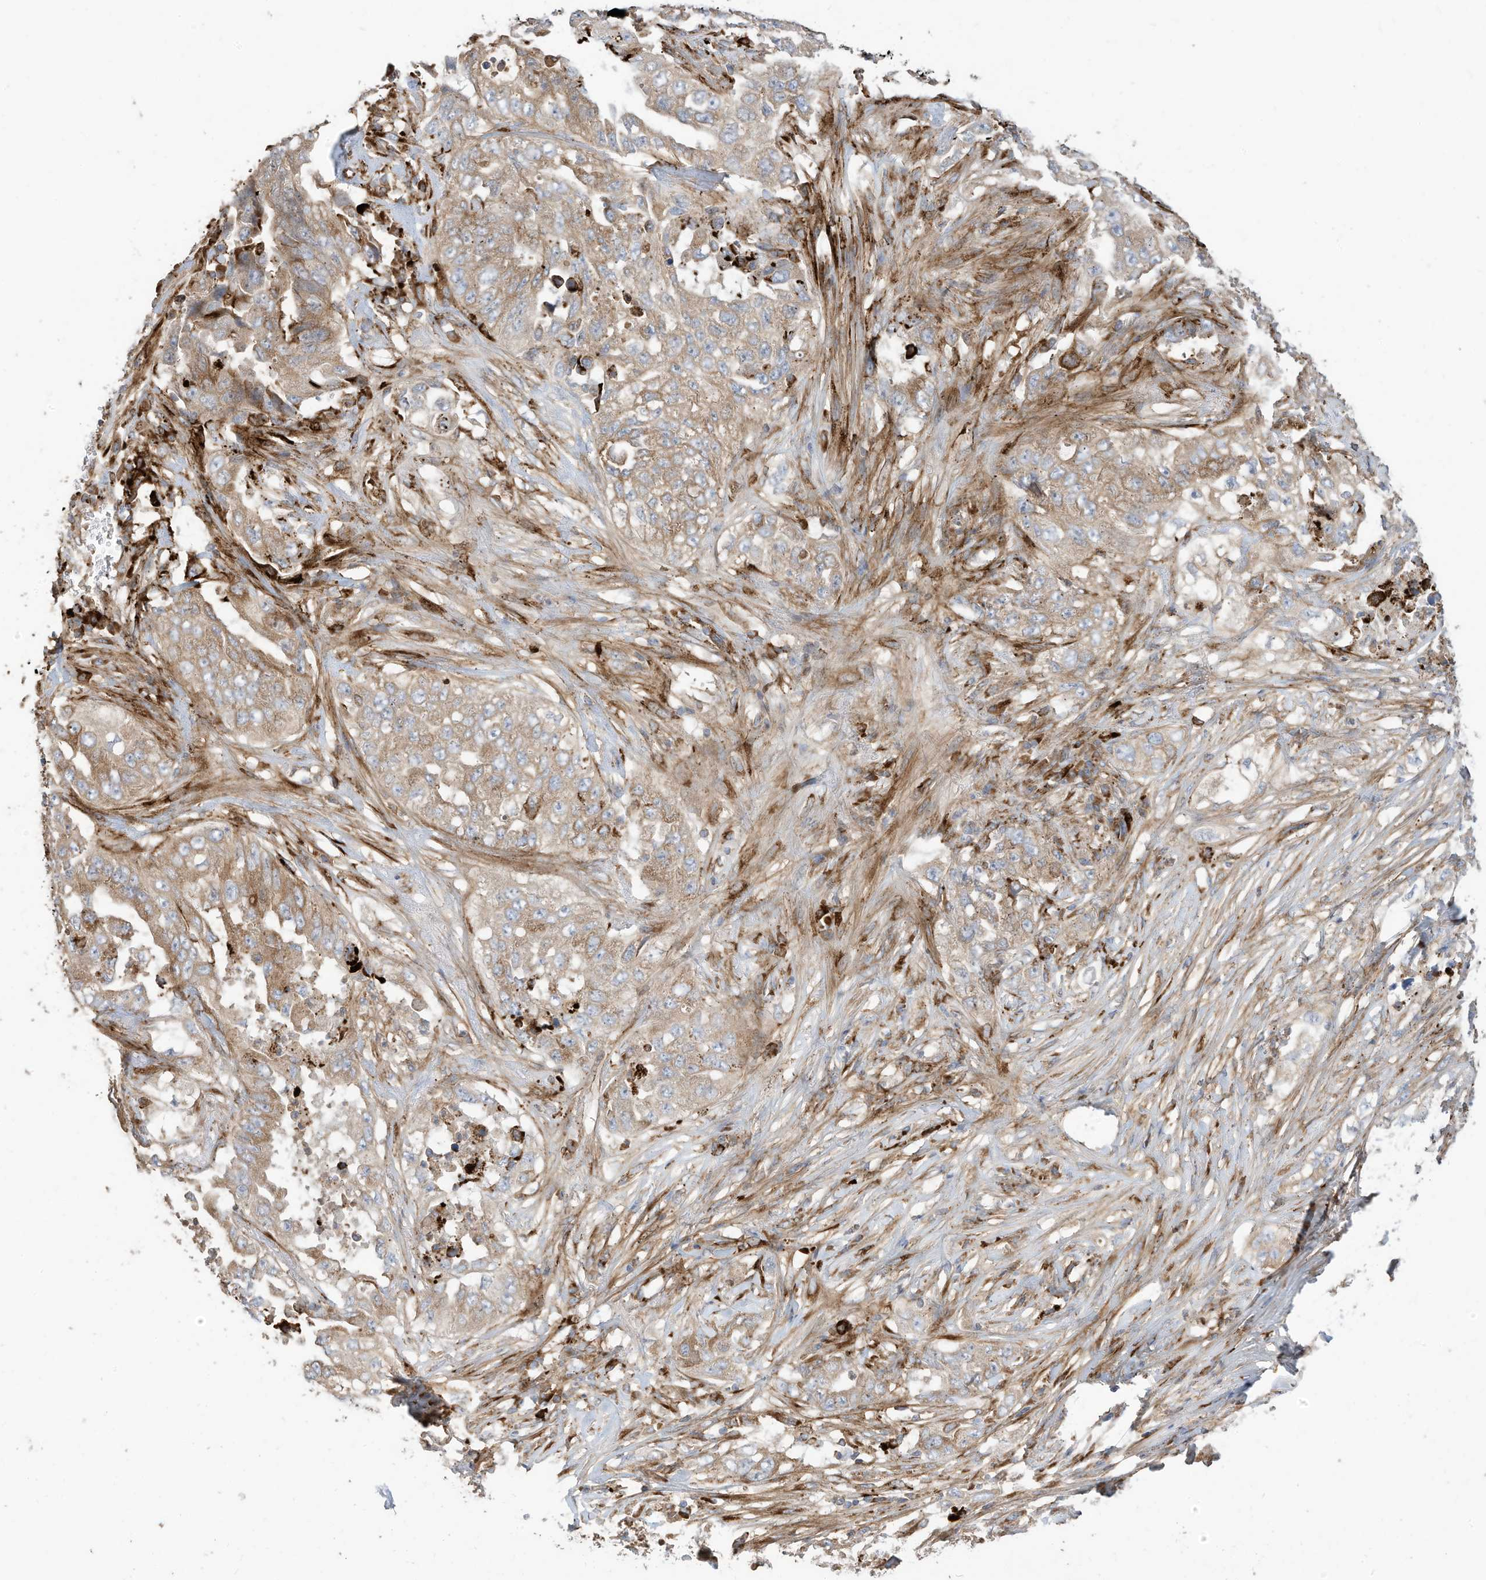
{"staining": {"intensity": "moderate", "quantity": "25%-75%", "location": "cytoplasmic/membranous"}, "tissue": "lung cancer", "cell_type": "Tumor cells", "image_type": "cancer", "snomed": [{"axis": "morphology", "description": "Adenocarcinoma, NOS"}, {"axis": "topography", "description": "Lung"}], "caption": "Protein staining reveals moderate cytoplasmic/membranous staining in about 25%-75% of tumor cells in lung adenocarcinoma.", "gene": "TRNAU1AP", "patient": {"sex": "female", "age": 51}}